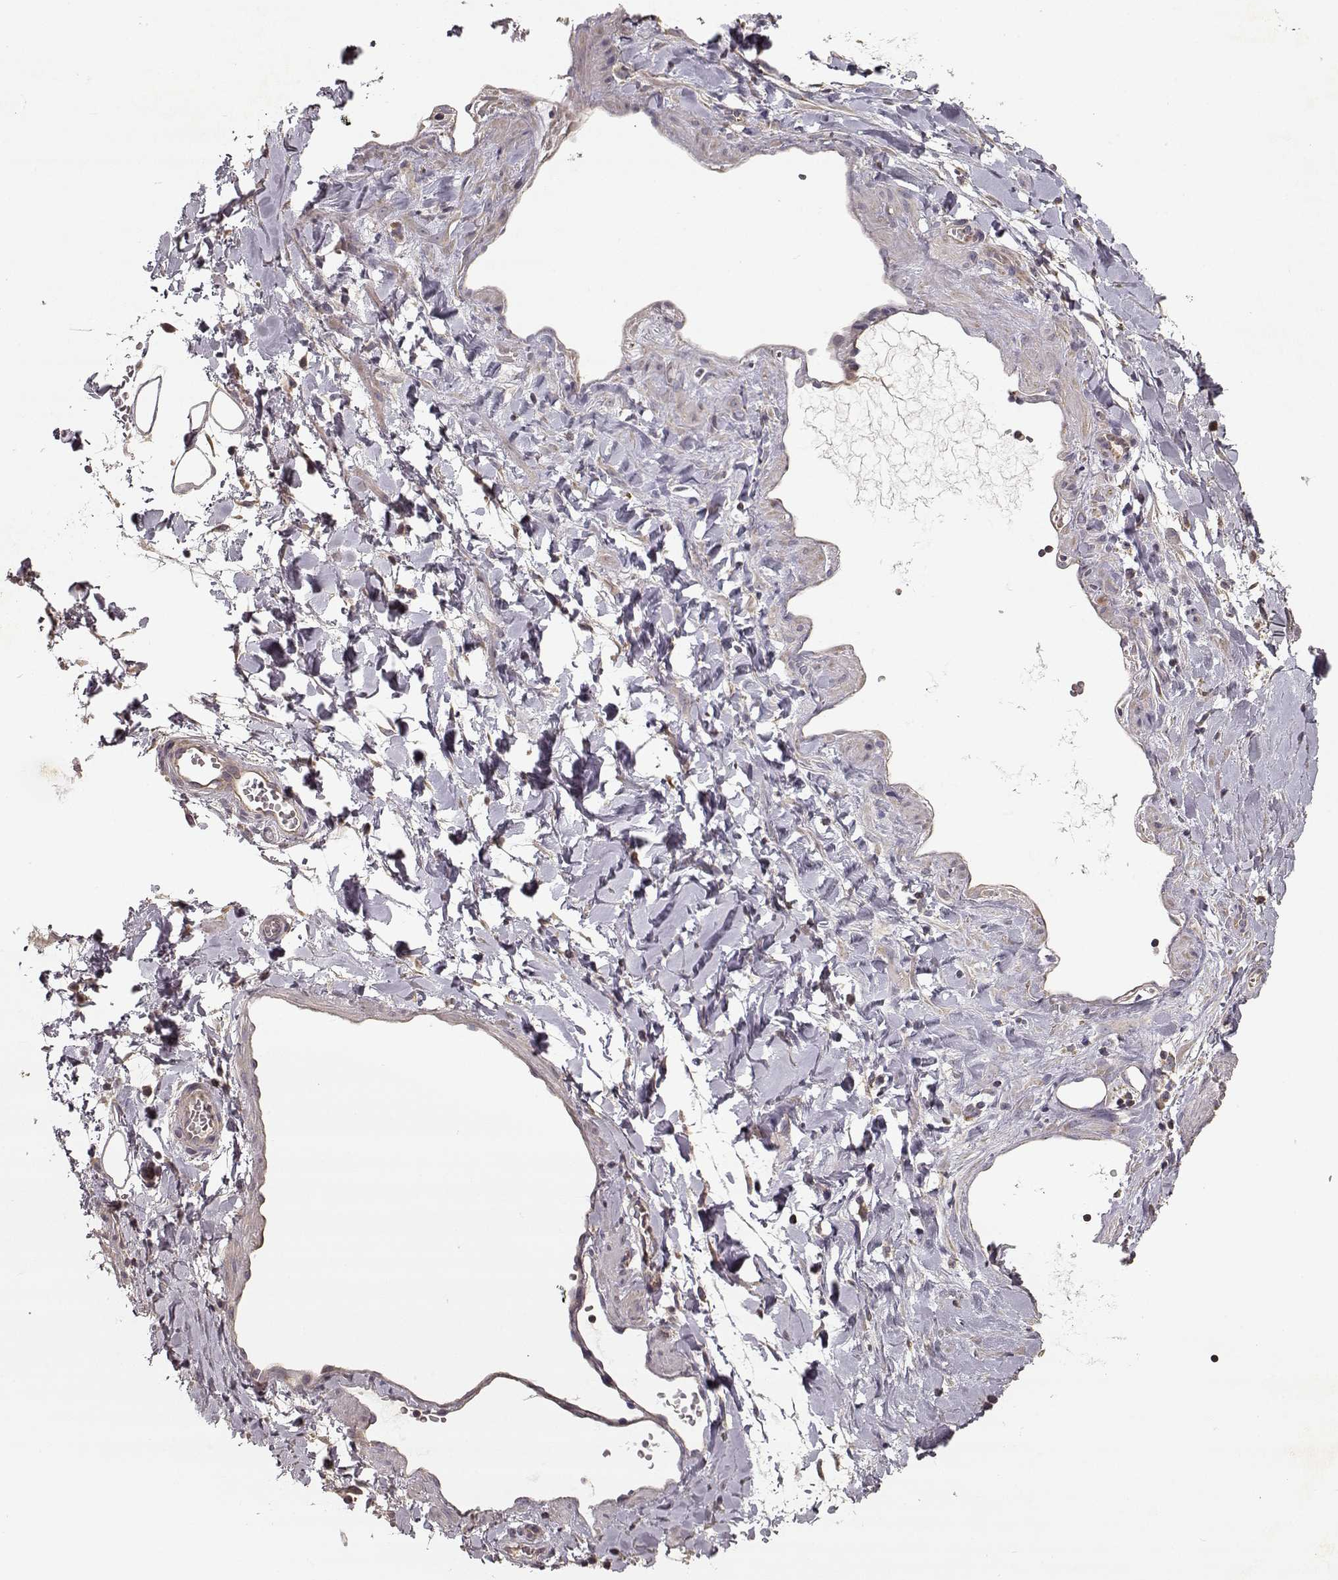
{"staining": {"intensity": "negative", "quantity": "none", "location": "none"}, "tissue": "adipose tissue", "cell_type": "Adipocytes", "image_type": "normal", "snomed": [{"axis": "morphology", "description": "Normal tissue, NOS"}, {"axis": "topography", "description": "Vascular tissue"}, {"axis": "topography", "description": "Peripheral nerve tissue"}], "caption": "A histopathology image of adipose tissue stained for a protein reveals no brown staining in adipocytes. (DAB (3,3'-diaminobenzidine) immunohistochemistry (IHC), high magnification).", "gene": "ERBB3", "patient": {"sex": "male", "age": 23}}